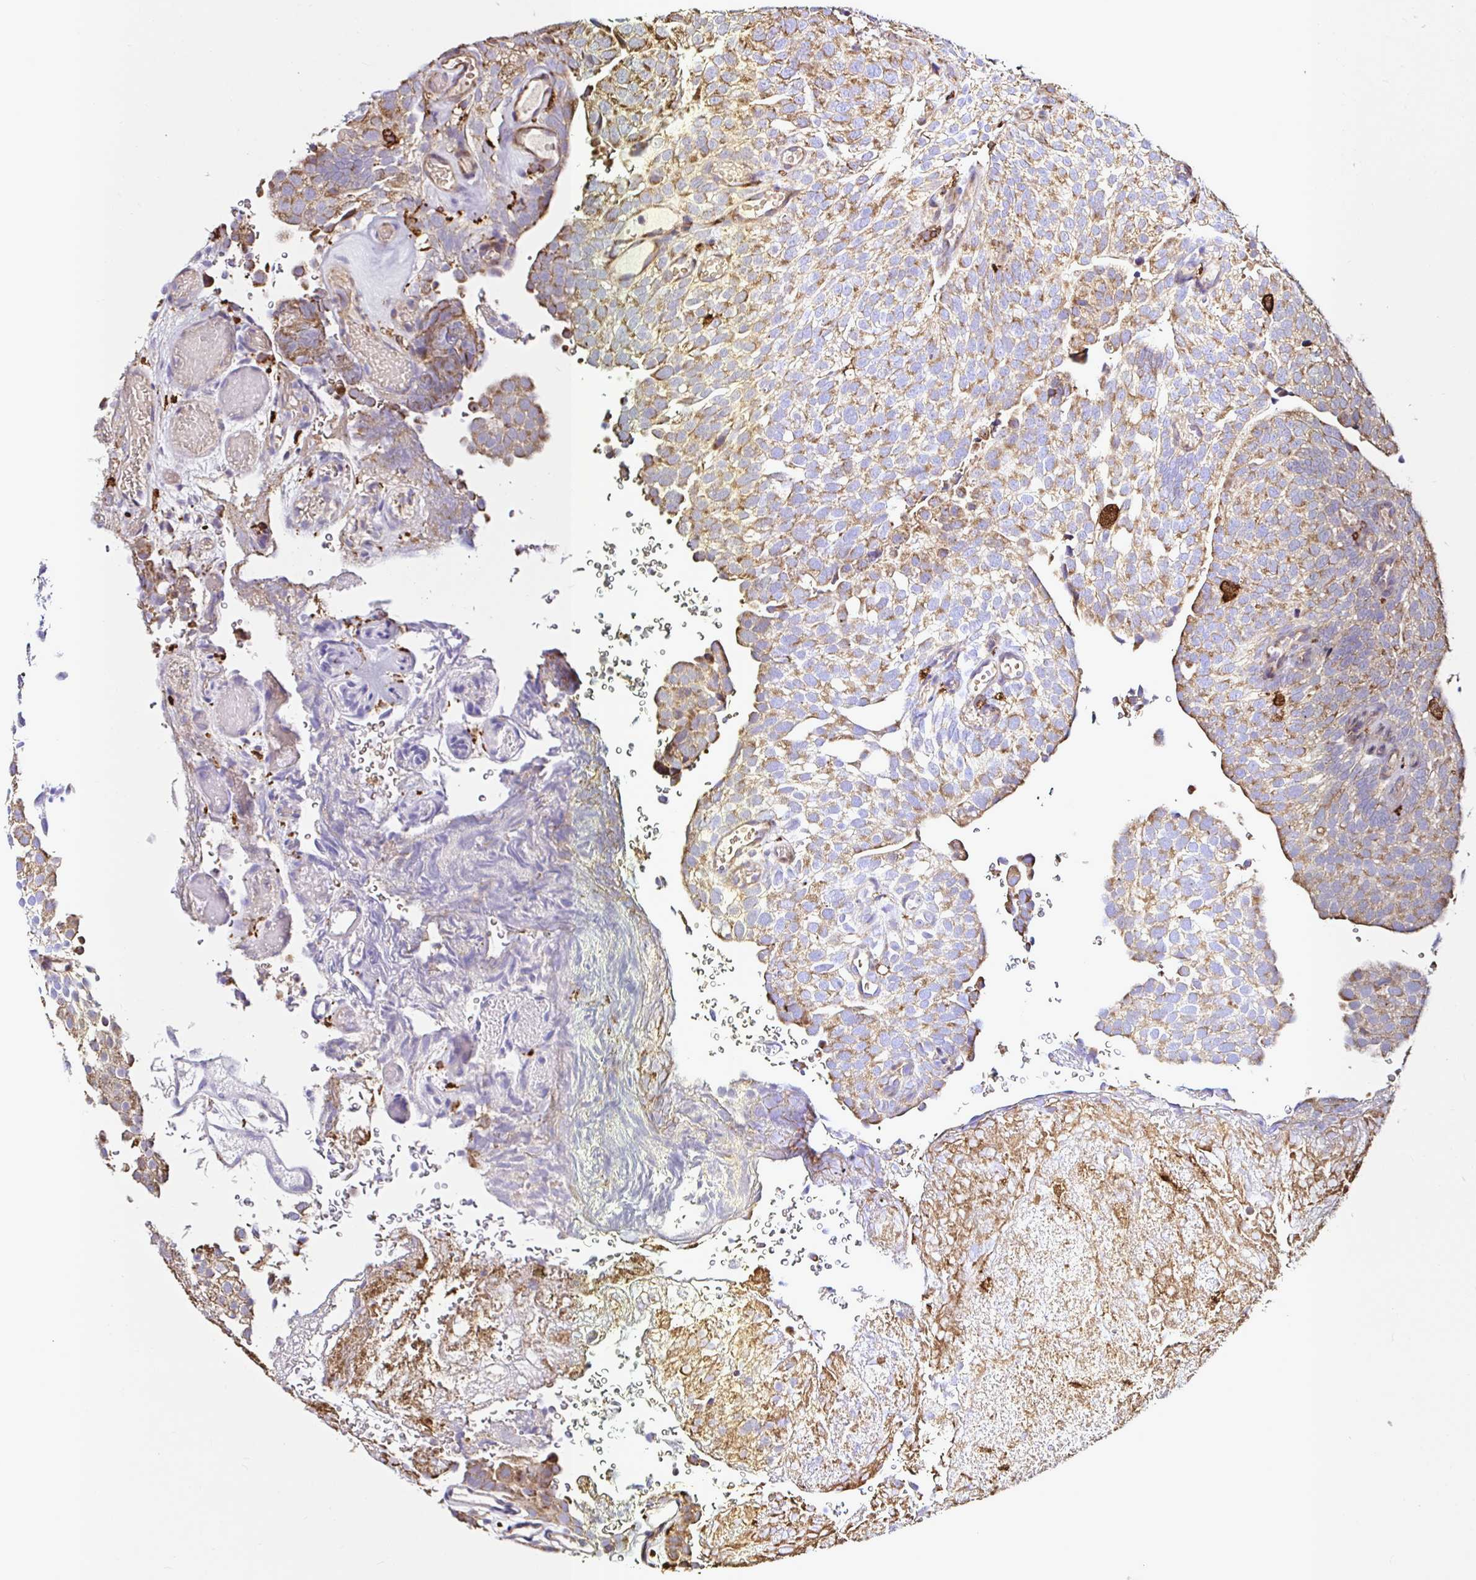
{"staining": {"intensity": "moderate", "quantity": ">75%", "location": "cytoplasmic/membranous"}, "tissue": "urothelial cancer", "cell_type": "Tumor cells", "image_type": "cancer", "snomed": [{"axis": "morphology", "description": "Urothelial carcinoma, Low grade"}, {"axis": "topography", "description": "Urinary bladder"}], "caption": "DAB immunohistochemical staining of human urothelial carcinoma (low-grade) exhibits moderate cytoplasmic/membranous protein staining in about >75% of tumor cells. (Stains: DAB (3,3'-diaminobenzidine) in brown, nuclei in blue, Microscopy: brightfield microscopy at high magnification).", "gene": "MSR1", "patient": {"sex": "male", "age": 78}}